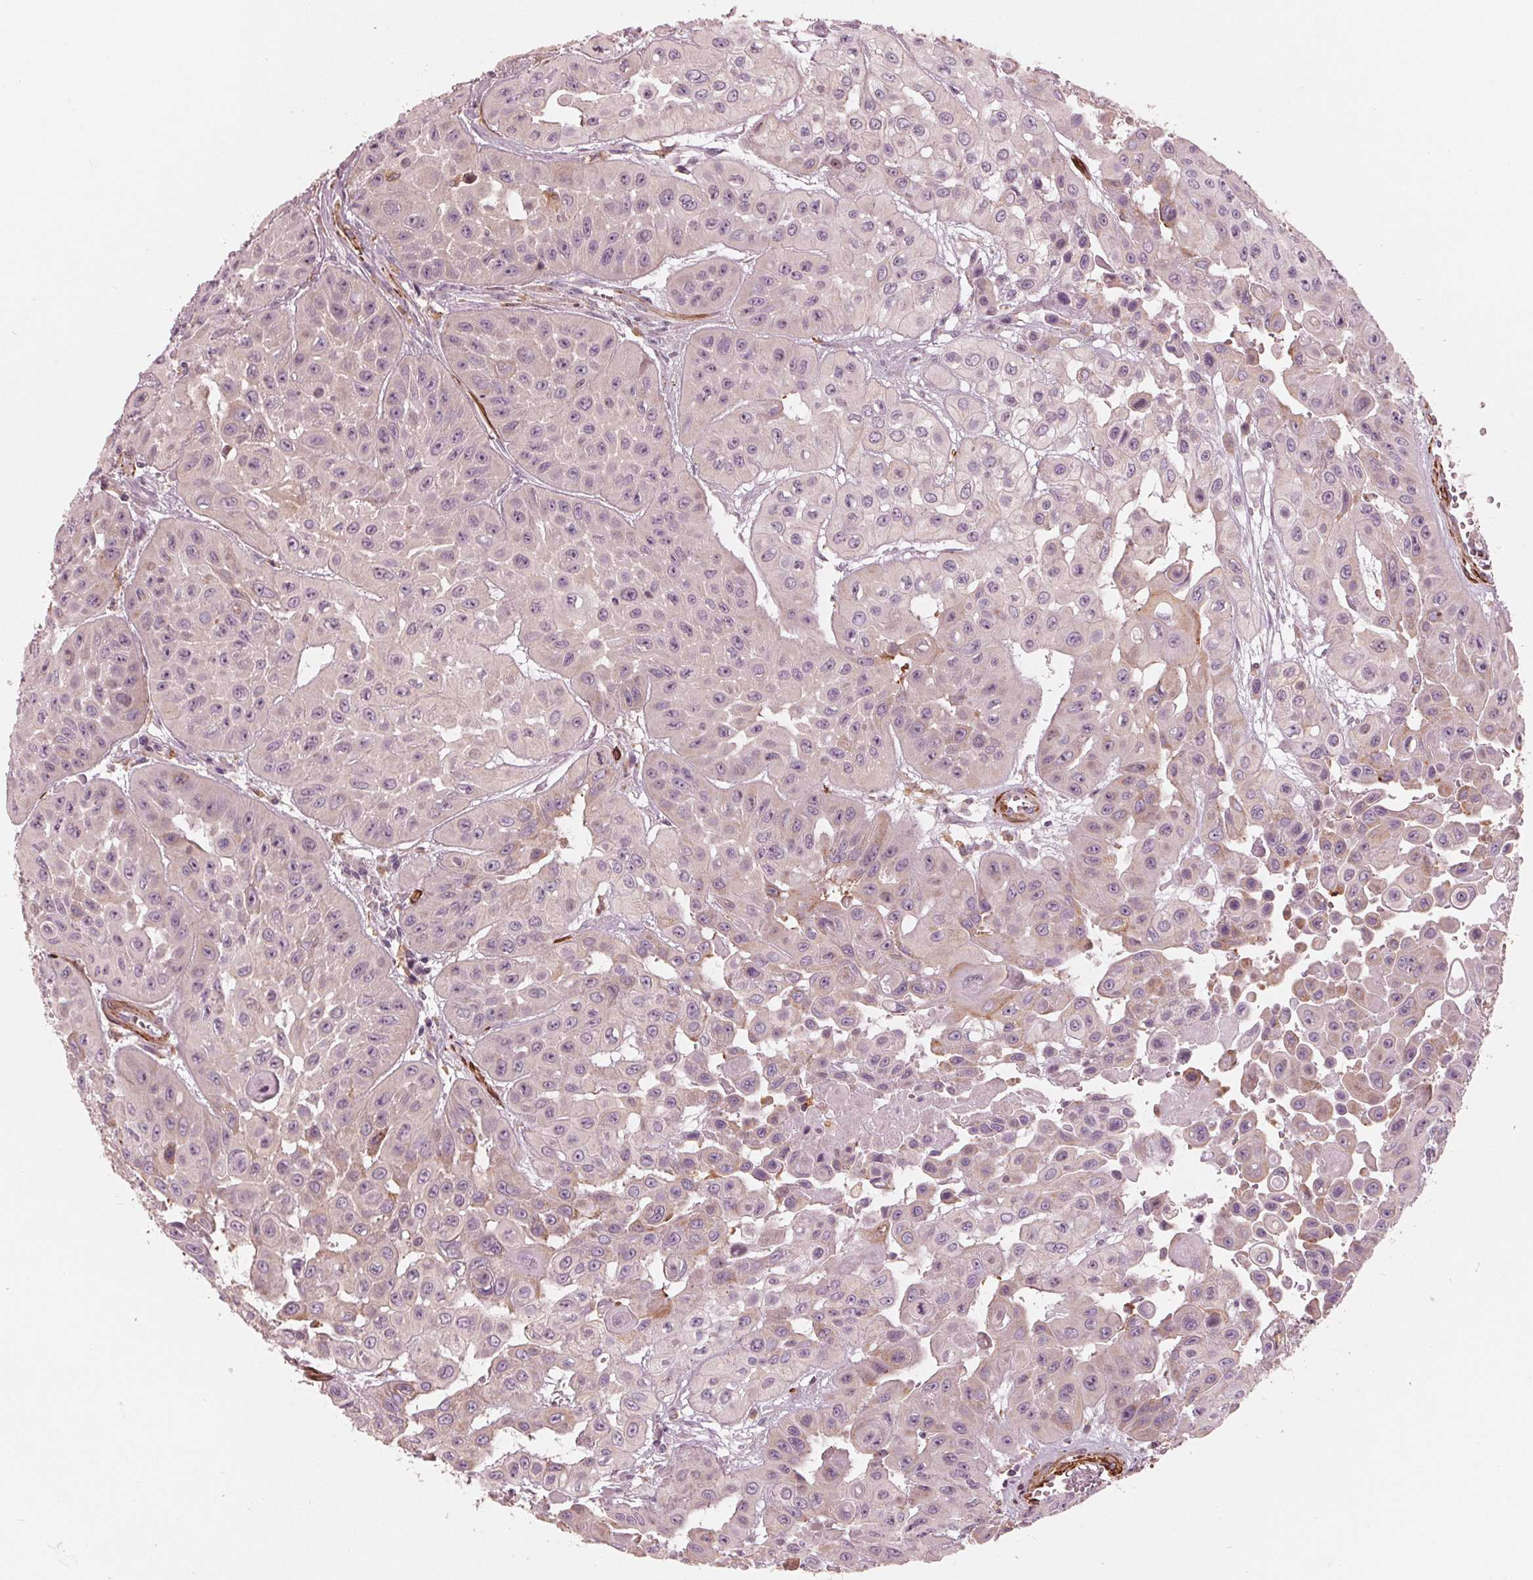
{"staining": {"intensity": "weak", "quantity": "<25%", "location": "nuclear"}, "tissue": "head and neck cancer", "cell_type": "Tumor cells", "image_type": "cancer", "snomed": [{"axis": "morphology", "description": "Adenocarcinoma, NOS"}, {"axis": "topography", "description": "Head-Neck"}], "caption": "Immunohistochemistry (IHC) photomicrograph of human head and neck cancer stained for a protein (brown), which exhibits no expression in tumor cells.", "gene": "MIER3", "patient": {"sex": "male", "age": 73}}